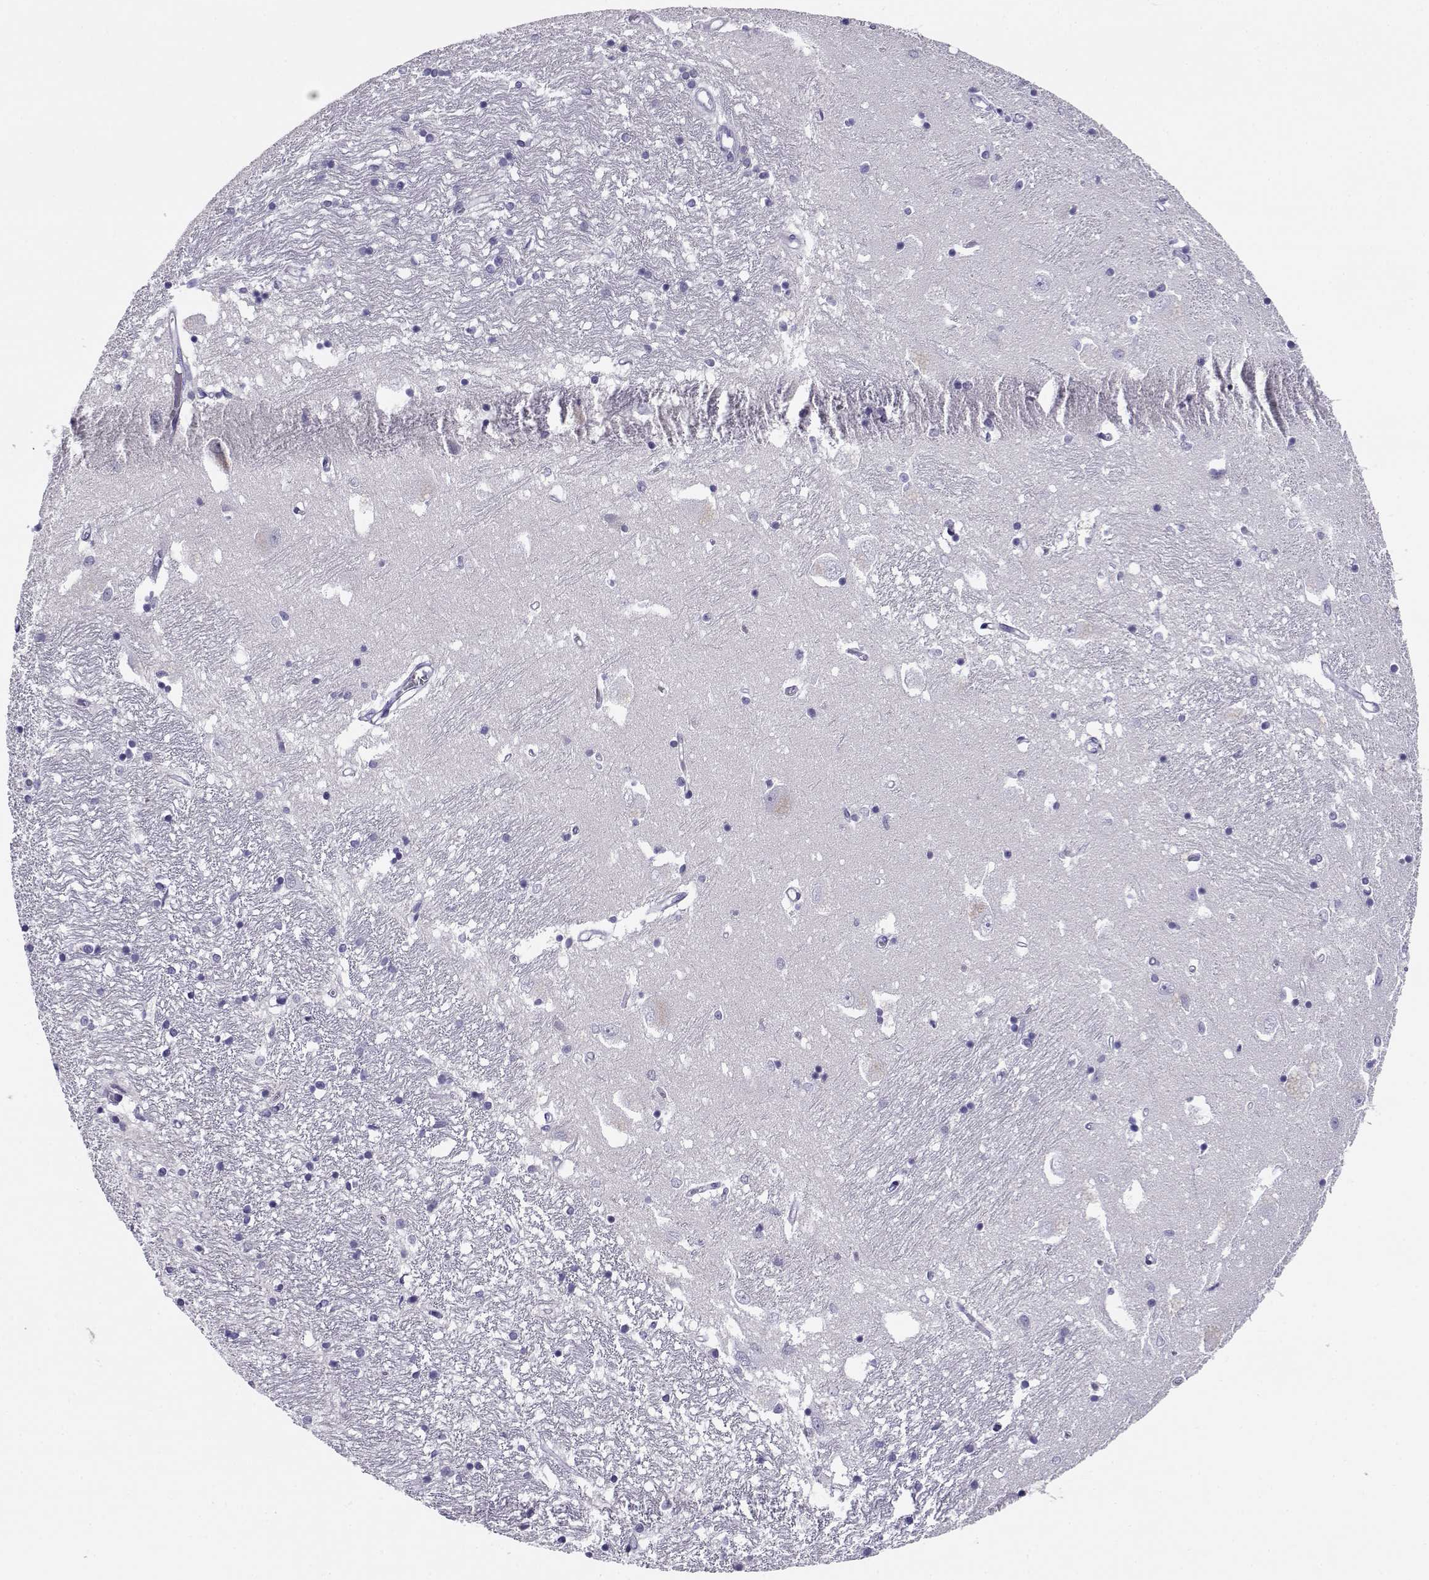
{"staining": {"intensity": "negative", "quantity": "none", "location": "none"}, "tissue": "caudate", "cell_type": "Glial cells", "image_type": "normal", "snomed": [{"axis": "morphology", "description": "Normal tissue, NOS"}, {"axis": "topography", "description": "Lateral ventricle wall"}], "caption": "Histopathology image shows no significant protein staining in glial cells of benign caudate. (DAB (3,3'-diaminobenzidine) IHC with hematoxylin counter stain).", "gene": "CABS1", "patient": {"sex": "female", "age": 71}}